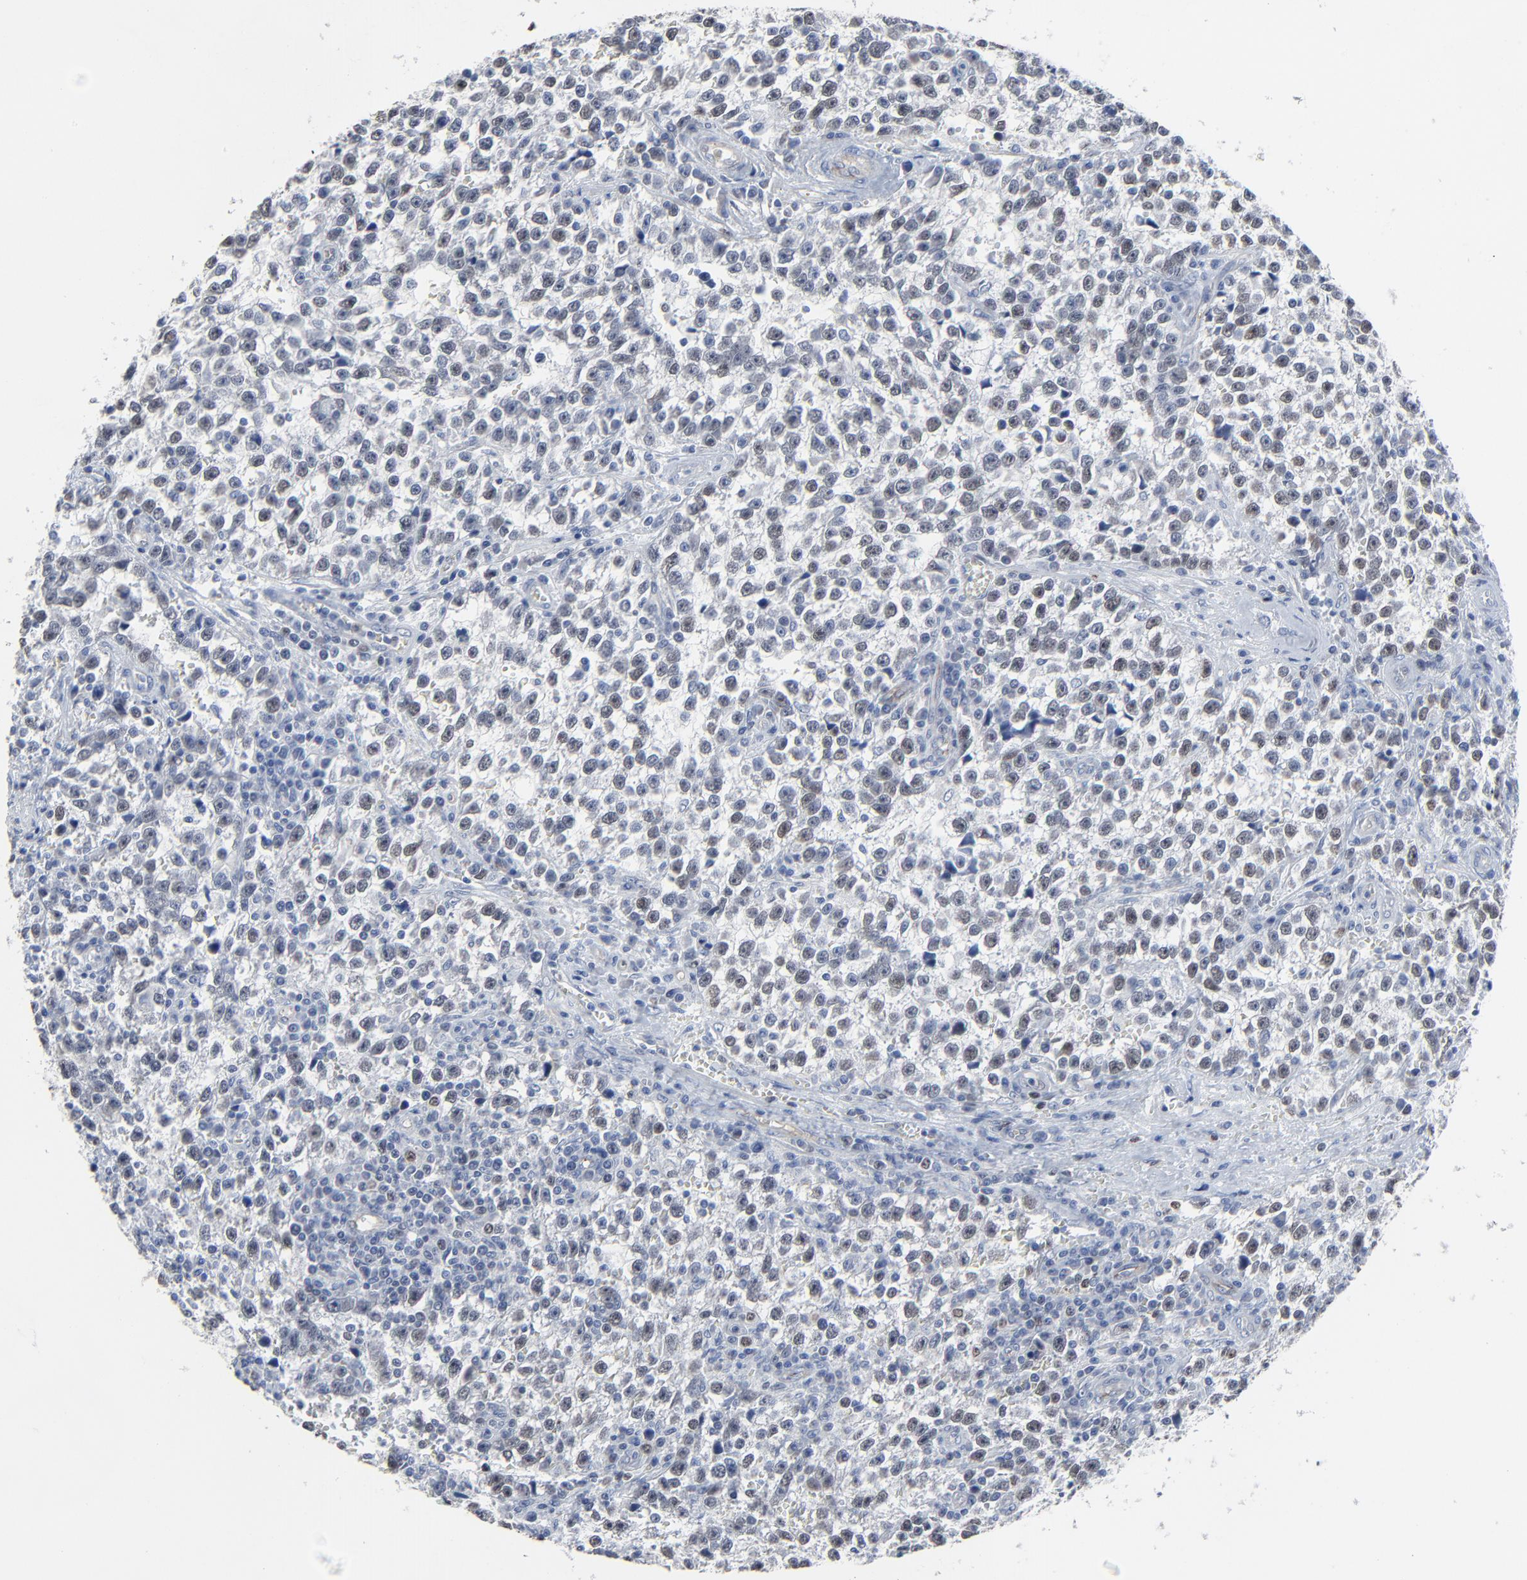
{"staining": {"intensity": "weak", "quantity": "<25%", "location": "nuclear"}, "tissue": "testis cancer", "cell_type": "Tumor cells", "image_type": "cancer", "snomed": [{"axis": "morphology", "description": "Seminoma, NOS"}, {"axis": "topography", "description": "Testis"}], "caption": "A high-resolution image shows immunohistochemistry (IHC) staining of seminoma (testis), which shows no significant expression in tumor cells.", "gene": "BIRC3", "patient": {"sex": "male", "age": 38}}